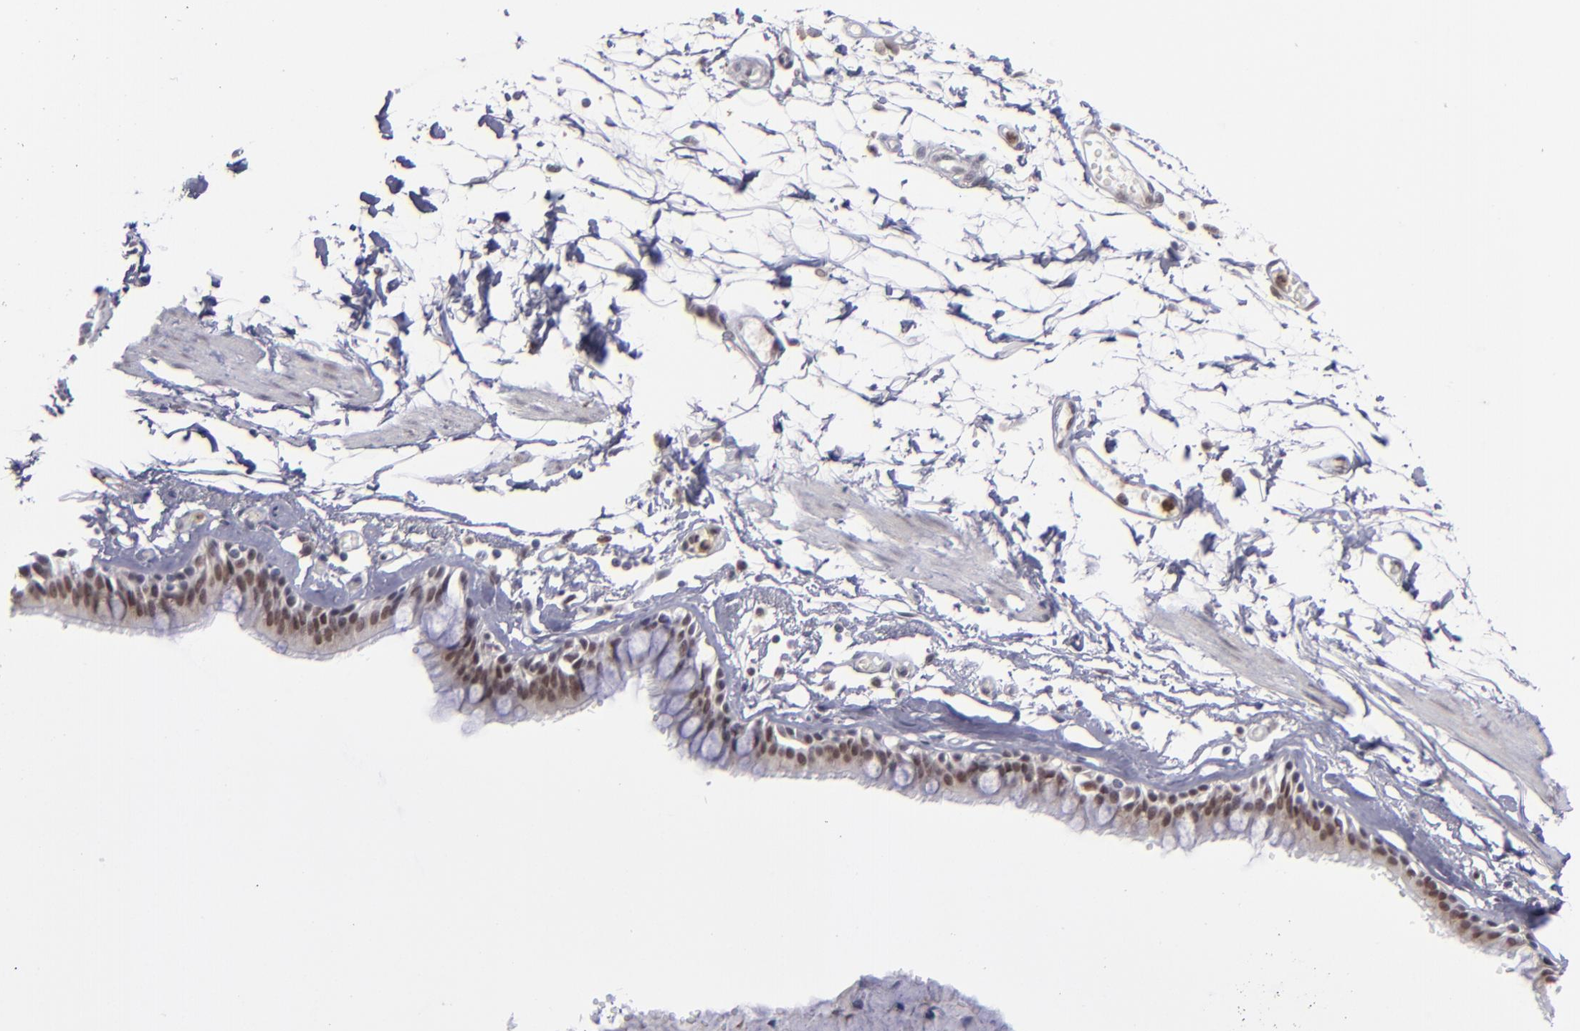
{"staining": {"intensity": "moderate", "quantity": "25%-75%", "location": "cytoplasmic/membranous,nuclear"}, "tissue": "bronchus", "cell_type": "Respiratory epithelial cells", "image_type": "normal", "snomed": [{"axis": "morphology", "description": "Normal tissue, NOS"}, {"axis": "topography", "description": "Bronchus"}, {"axis": "topography", "description": "Lung"}], "caption": "IHC photomicrograph of benign human bronchus stained for a protein (brown), which shows medium levels of moderate cytoplasmic/membranous,nuclear staining in approximately 25%-75% of respiratory epithelial cells.", "gene": "RREB1", "patient": {"sex": "female", "age": 56}}